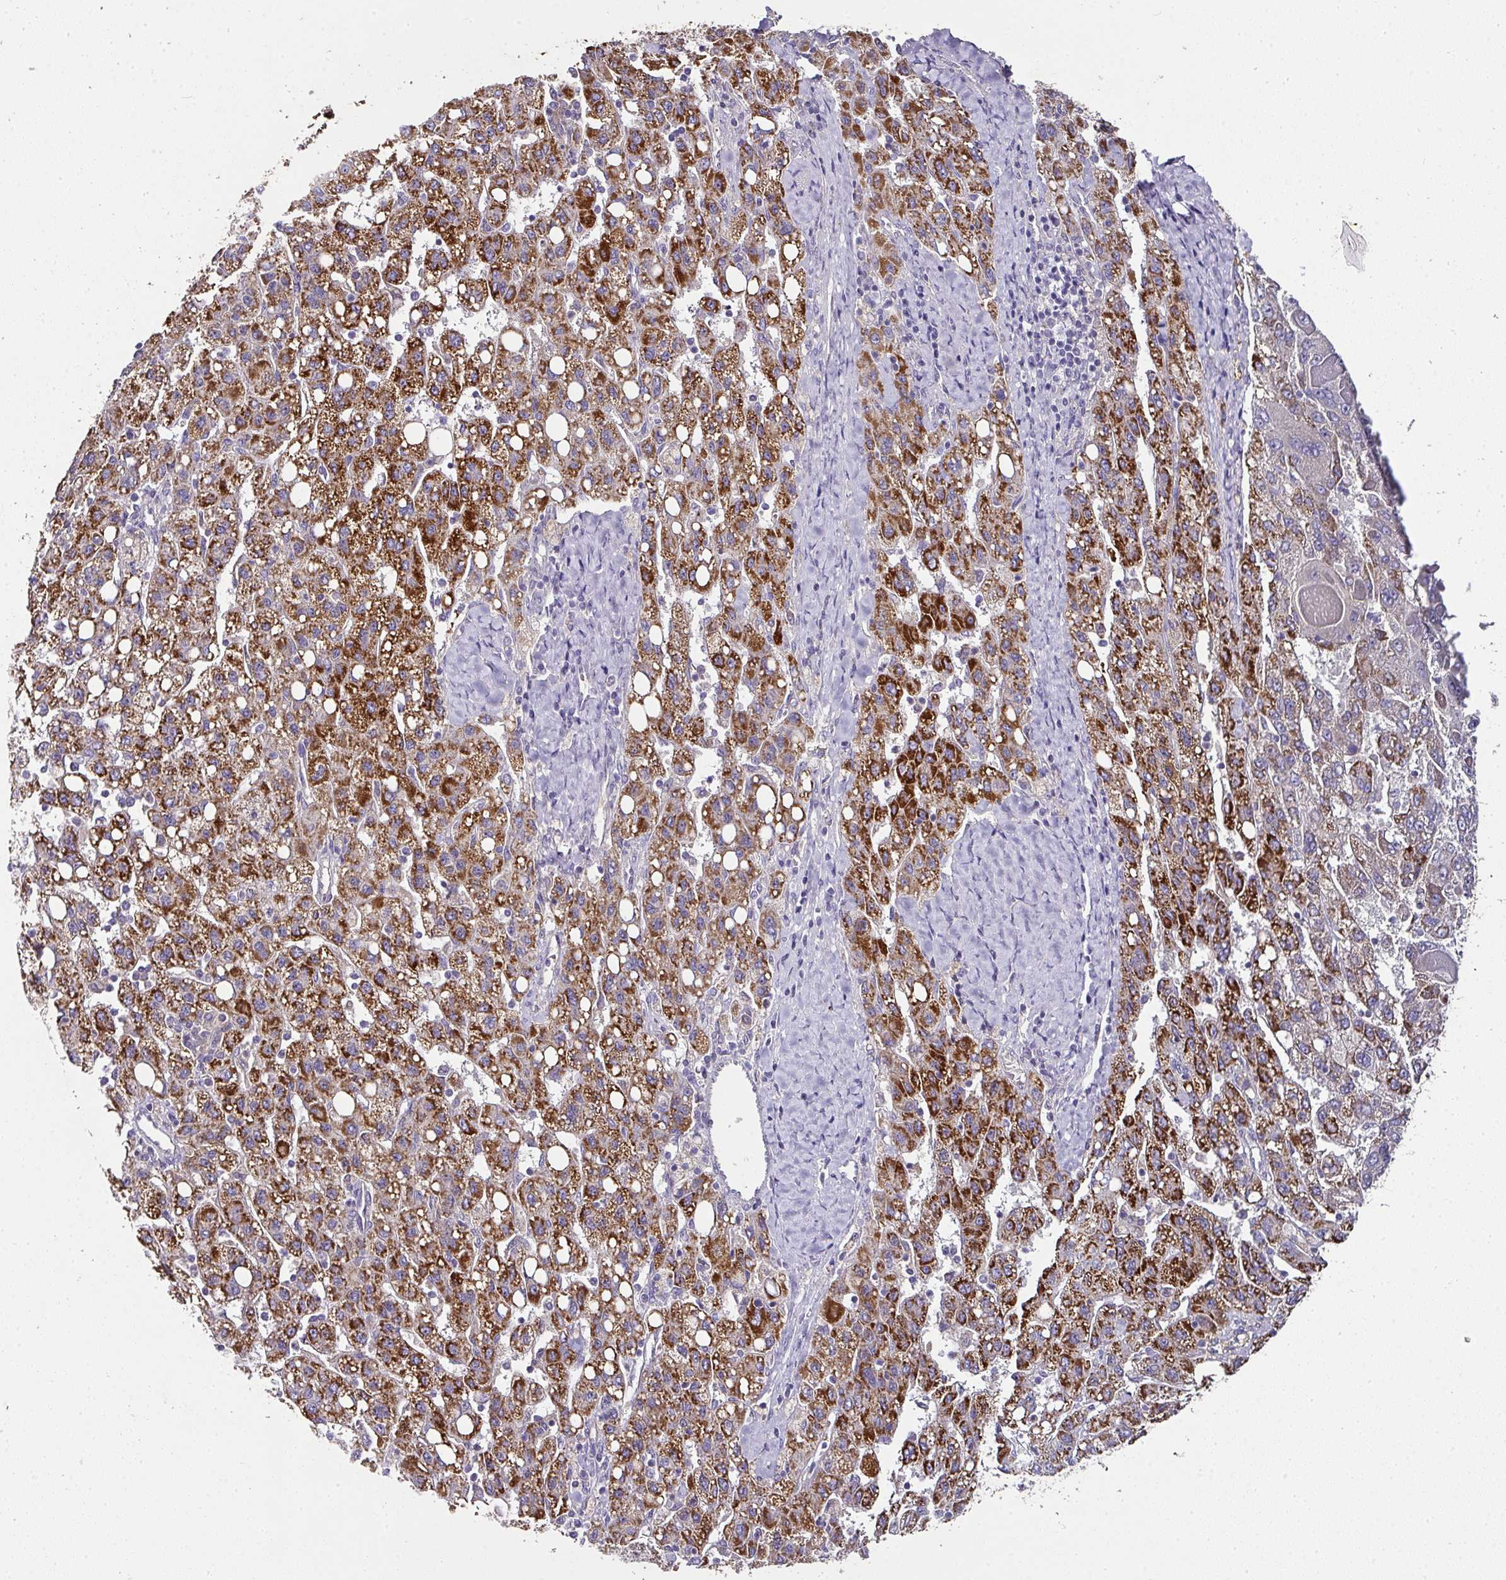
{"staining": {"intensity": "strong", "quantity": "25%-75%", "location": "cytoplasmic/membranous"}, "tissue": "liver cancer", "cell_type": "Tumor cells", "image_type": "cancer", "snomed": [{"axis": "morphology", "description": "Carcinoma, Hepatocellular, NOS"}, {"axis": "topography", "description": "Liver"}], "caption": "This is an image of IHC staining of liver cancer (hepatocellular carcinoma), which shows strong expression in the cytoplasmic/membranous of tumor cells.", "gene": "SKIC2", "patient": {"sex": "female", "age": 82}}